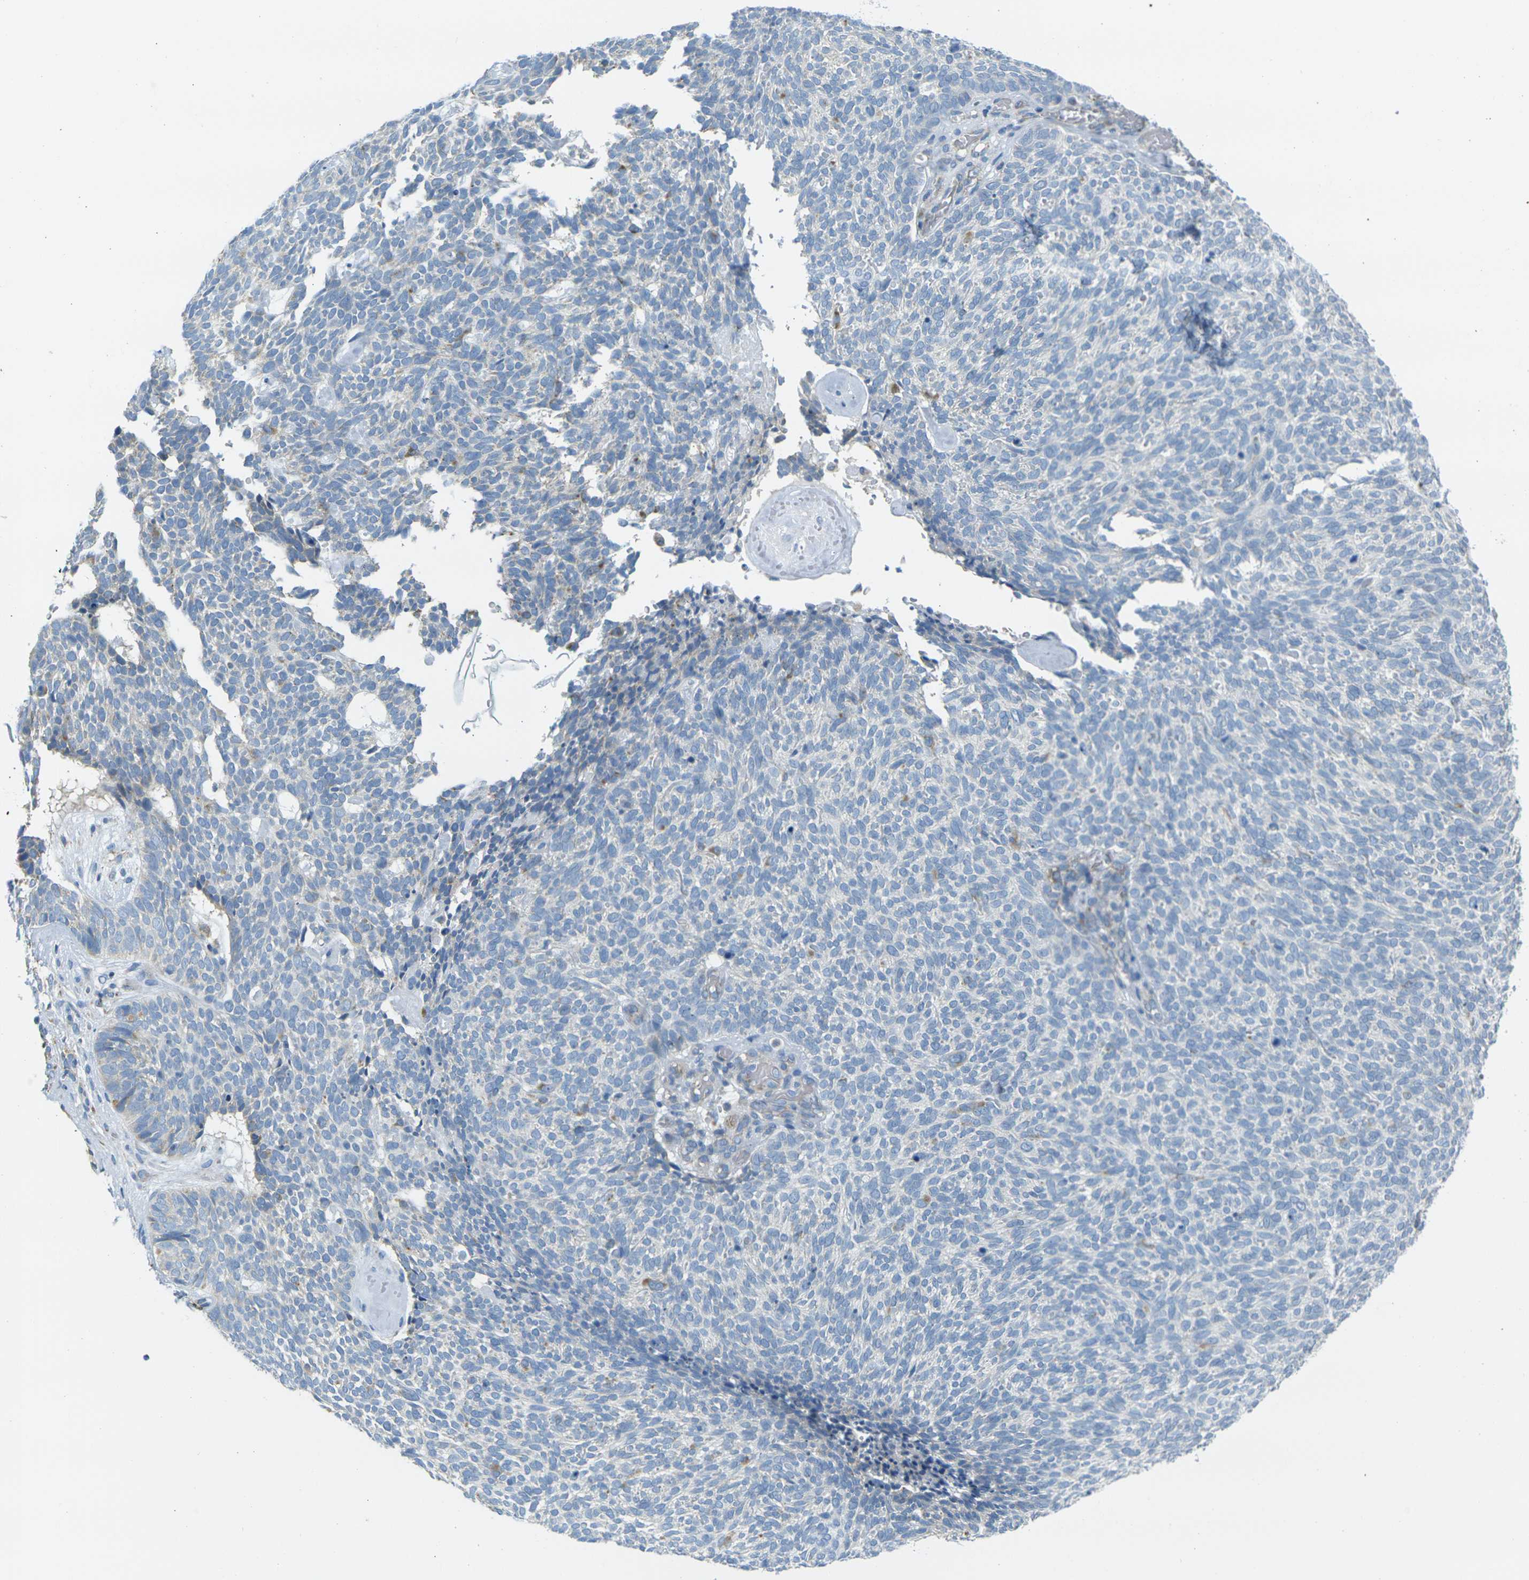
{"staining": {"intensity": "negative", "quantity": "none", "location": "none"}, "tissue": "skin cancer", "cell_type": "Tumor cells", "image_type": "cancer", "snomed": [{"axis": "morphology", "description": "Basal cell carcinoma"}, {"axis": "topography", "description": "Skin"}], "caption": "Tumor cells are negative for brown protein staining in skin cancer (basal cell carcinoma). Nuclei are stained in blue.", "gene": "PARD6B", "patient": {"sex": "female", "age": 84}}